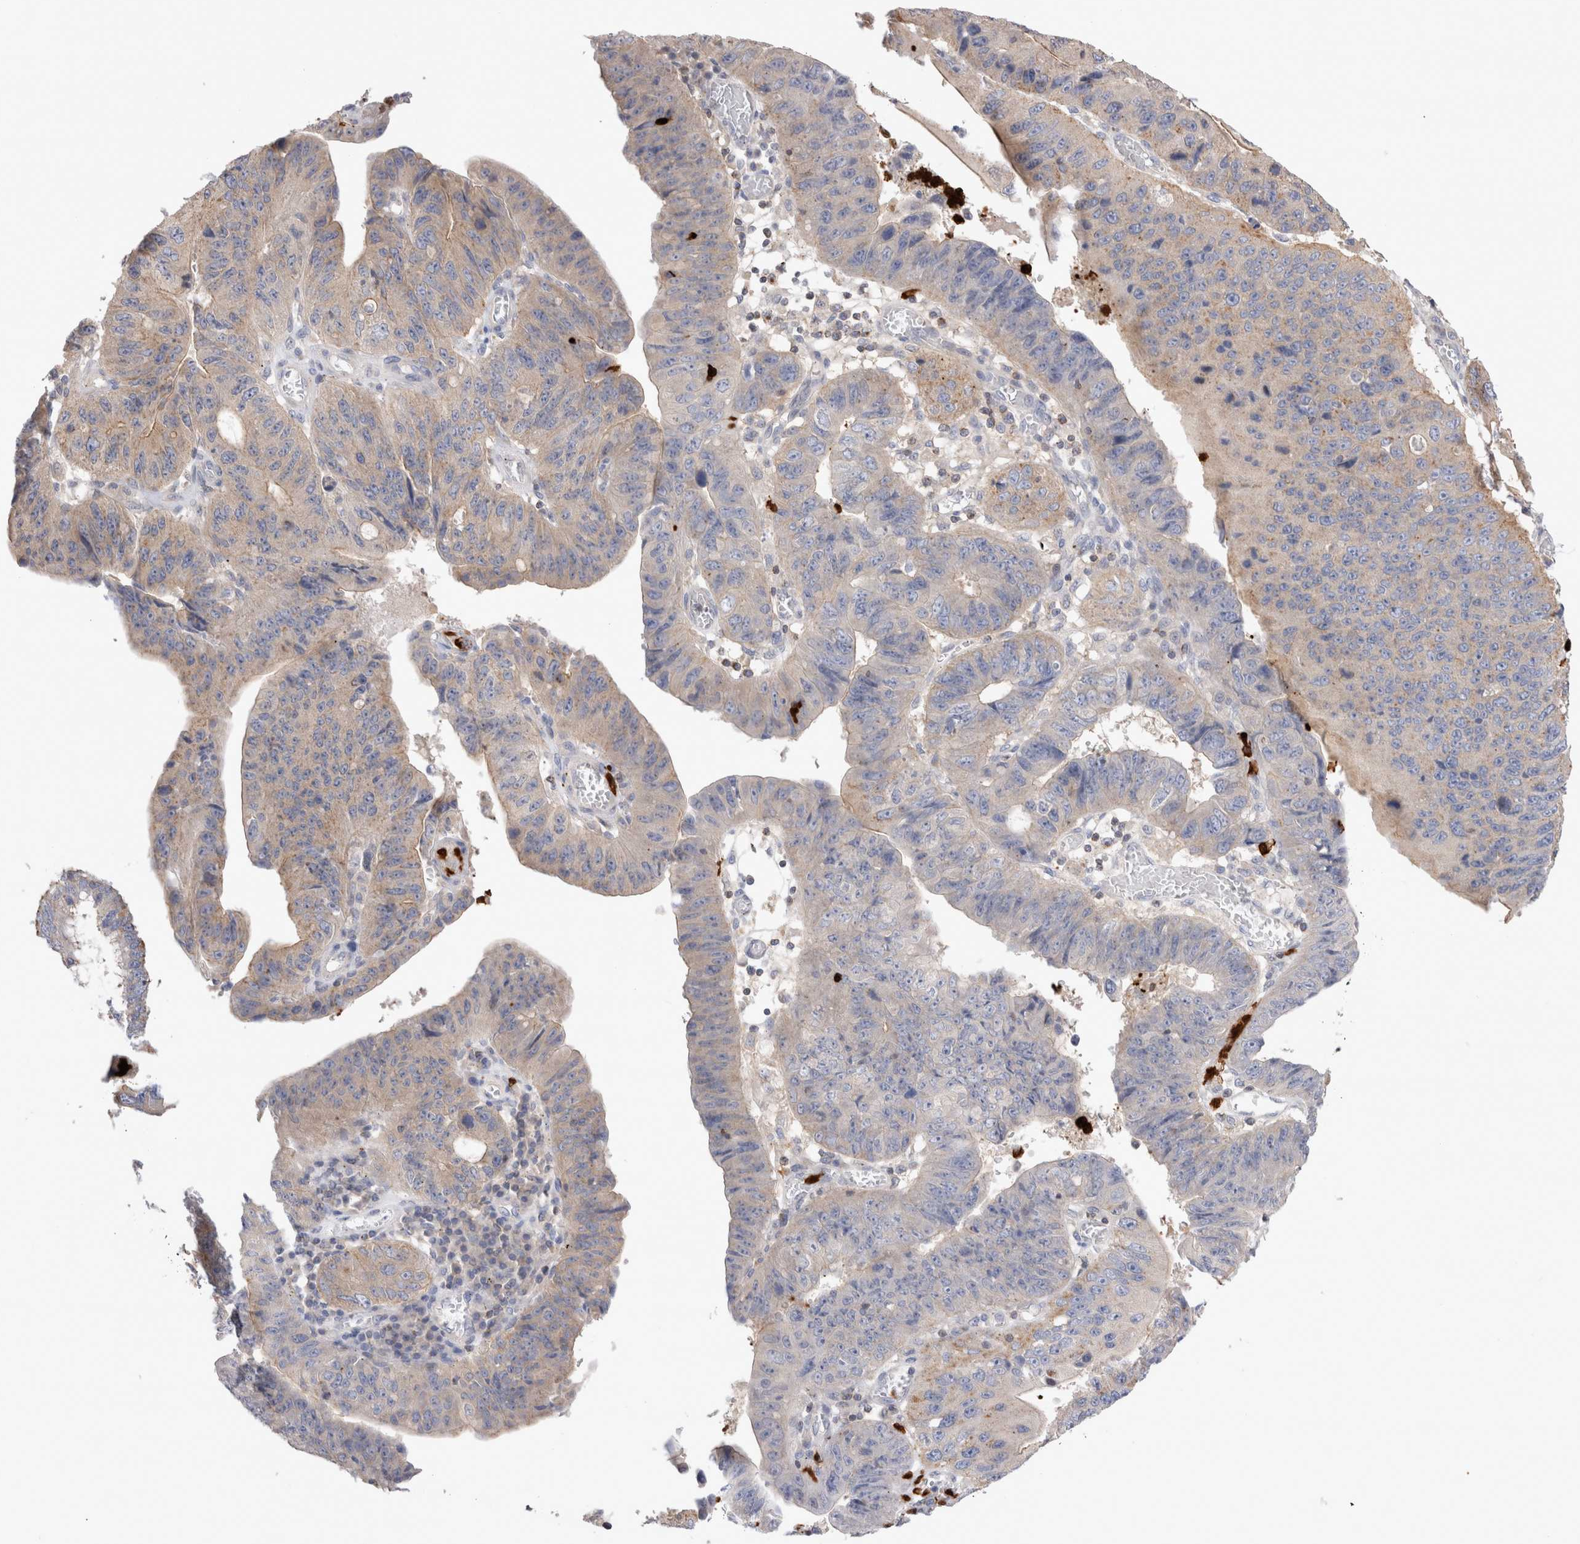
{"staining": {"intensity": "weak", "quantity": ">75%", "location": "cytoplasmic/membranous"}, "tissue": "stomach cancer", "cell_type": "Tumor cells", "image_type": "cancer", "snomed": [{"axis": "morphology", "description": "Adenocarcinoma, NOS"}, {"axis": "topography", "description": "Stomach"}], "caption": "Immunohistochemical staining of stomach cancer exhibits weak cytoplasmic/membranous protein positivity in approximately >75% of tumor cells.", "gene": "NXT2", "patient": {"sex": "male", "age": 59}}